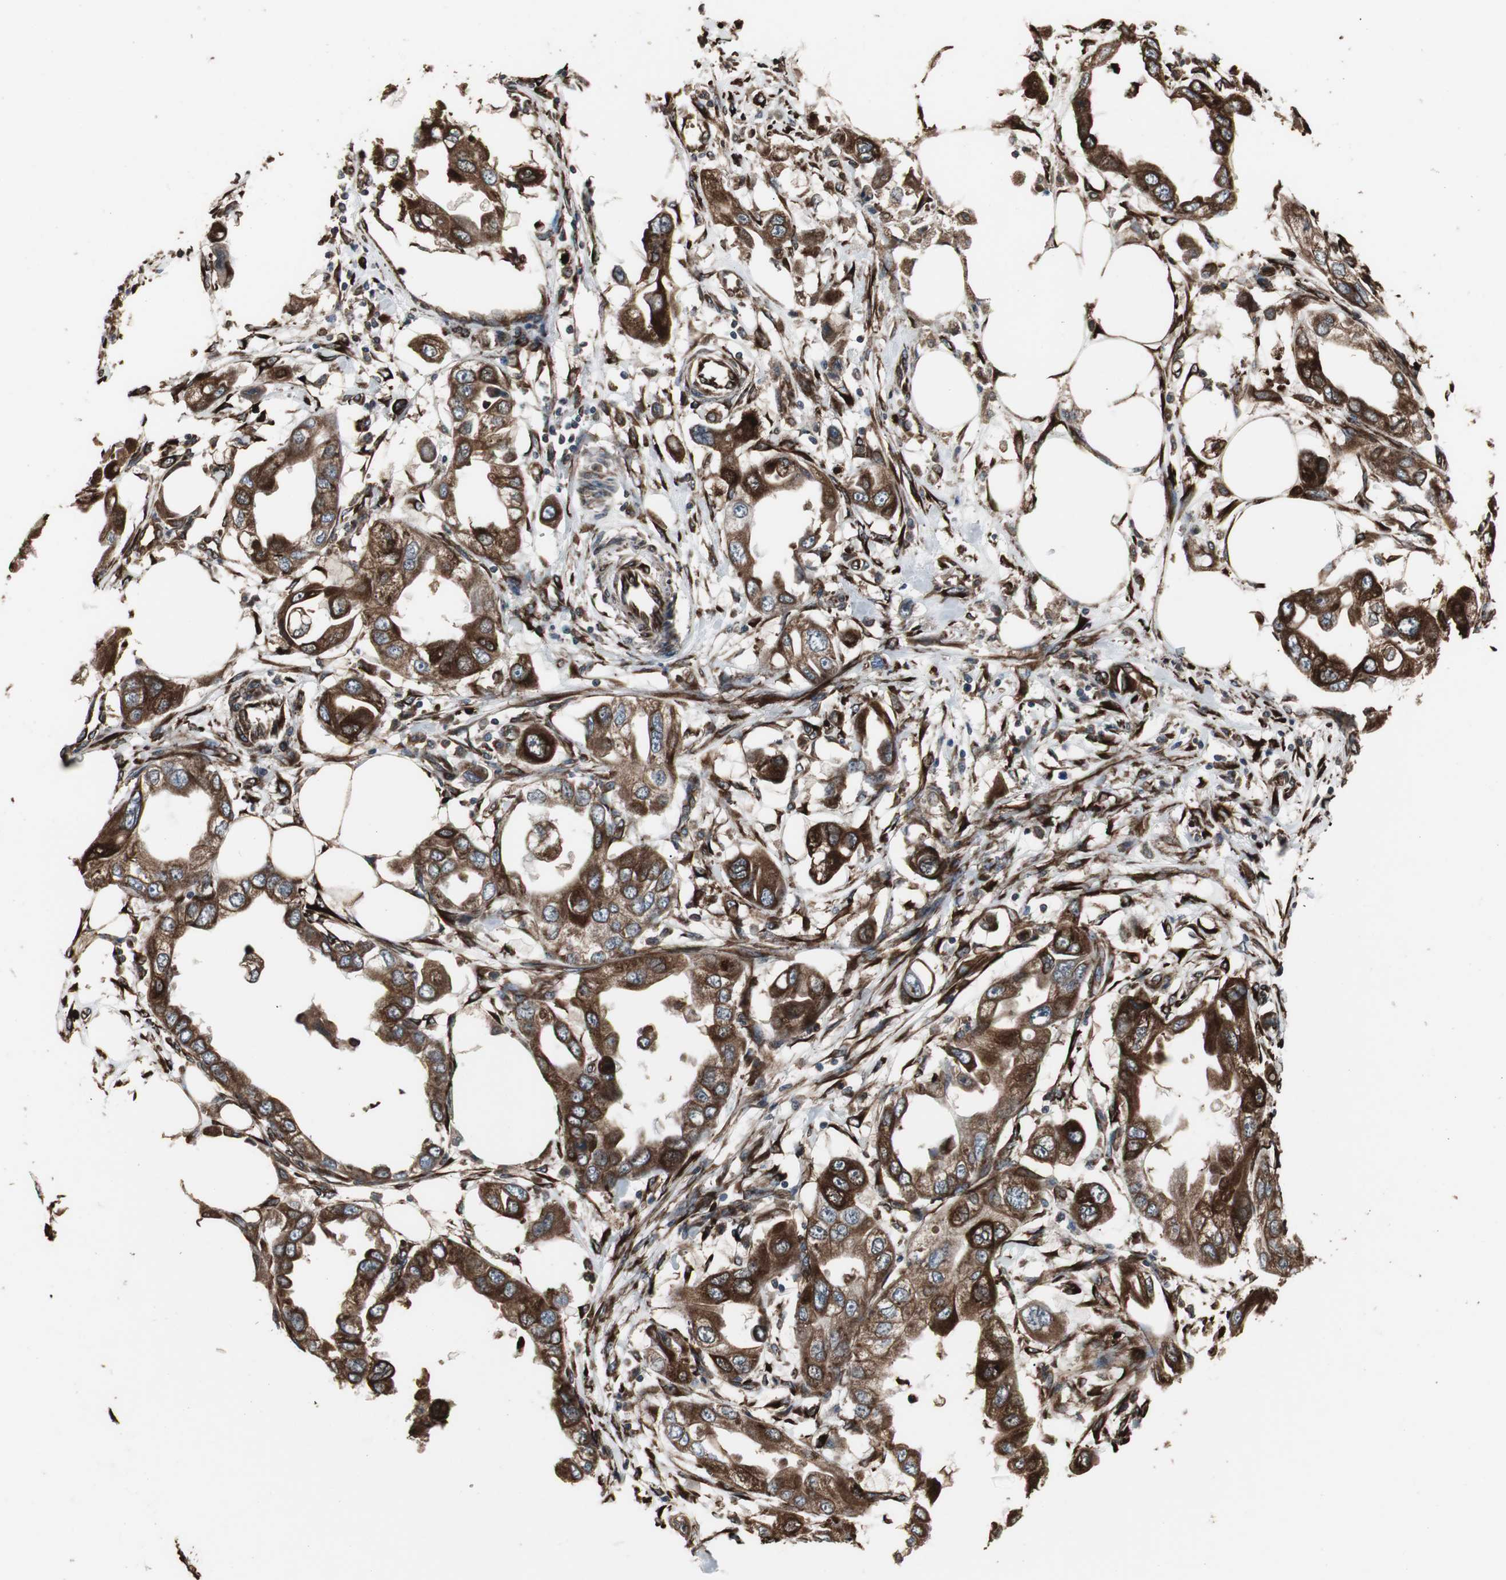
{"staining": {"intensity": "strong", "quantity": ">75%", "location": "cytoplasmic/membranous"}, "tissue": "endometrial cancer", "cell_type": "Tumor cells", "image_type": "cancer", "snomed": [{"axis": "morphology", "description": "Adenocarcinoma, NOS"}, {"axis": "topography", "description": "Endometrium"}], "caption": "Approximately >75% of tumor cells in human adenocarcinoma (endometrial) reveal strong cytoplasmic/membranous protein staining as visualized by brown immunohistochemical staining.", "gene": "CALU", "patient": {"sex": "female", "age": 67}}